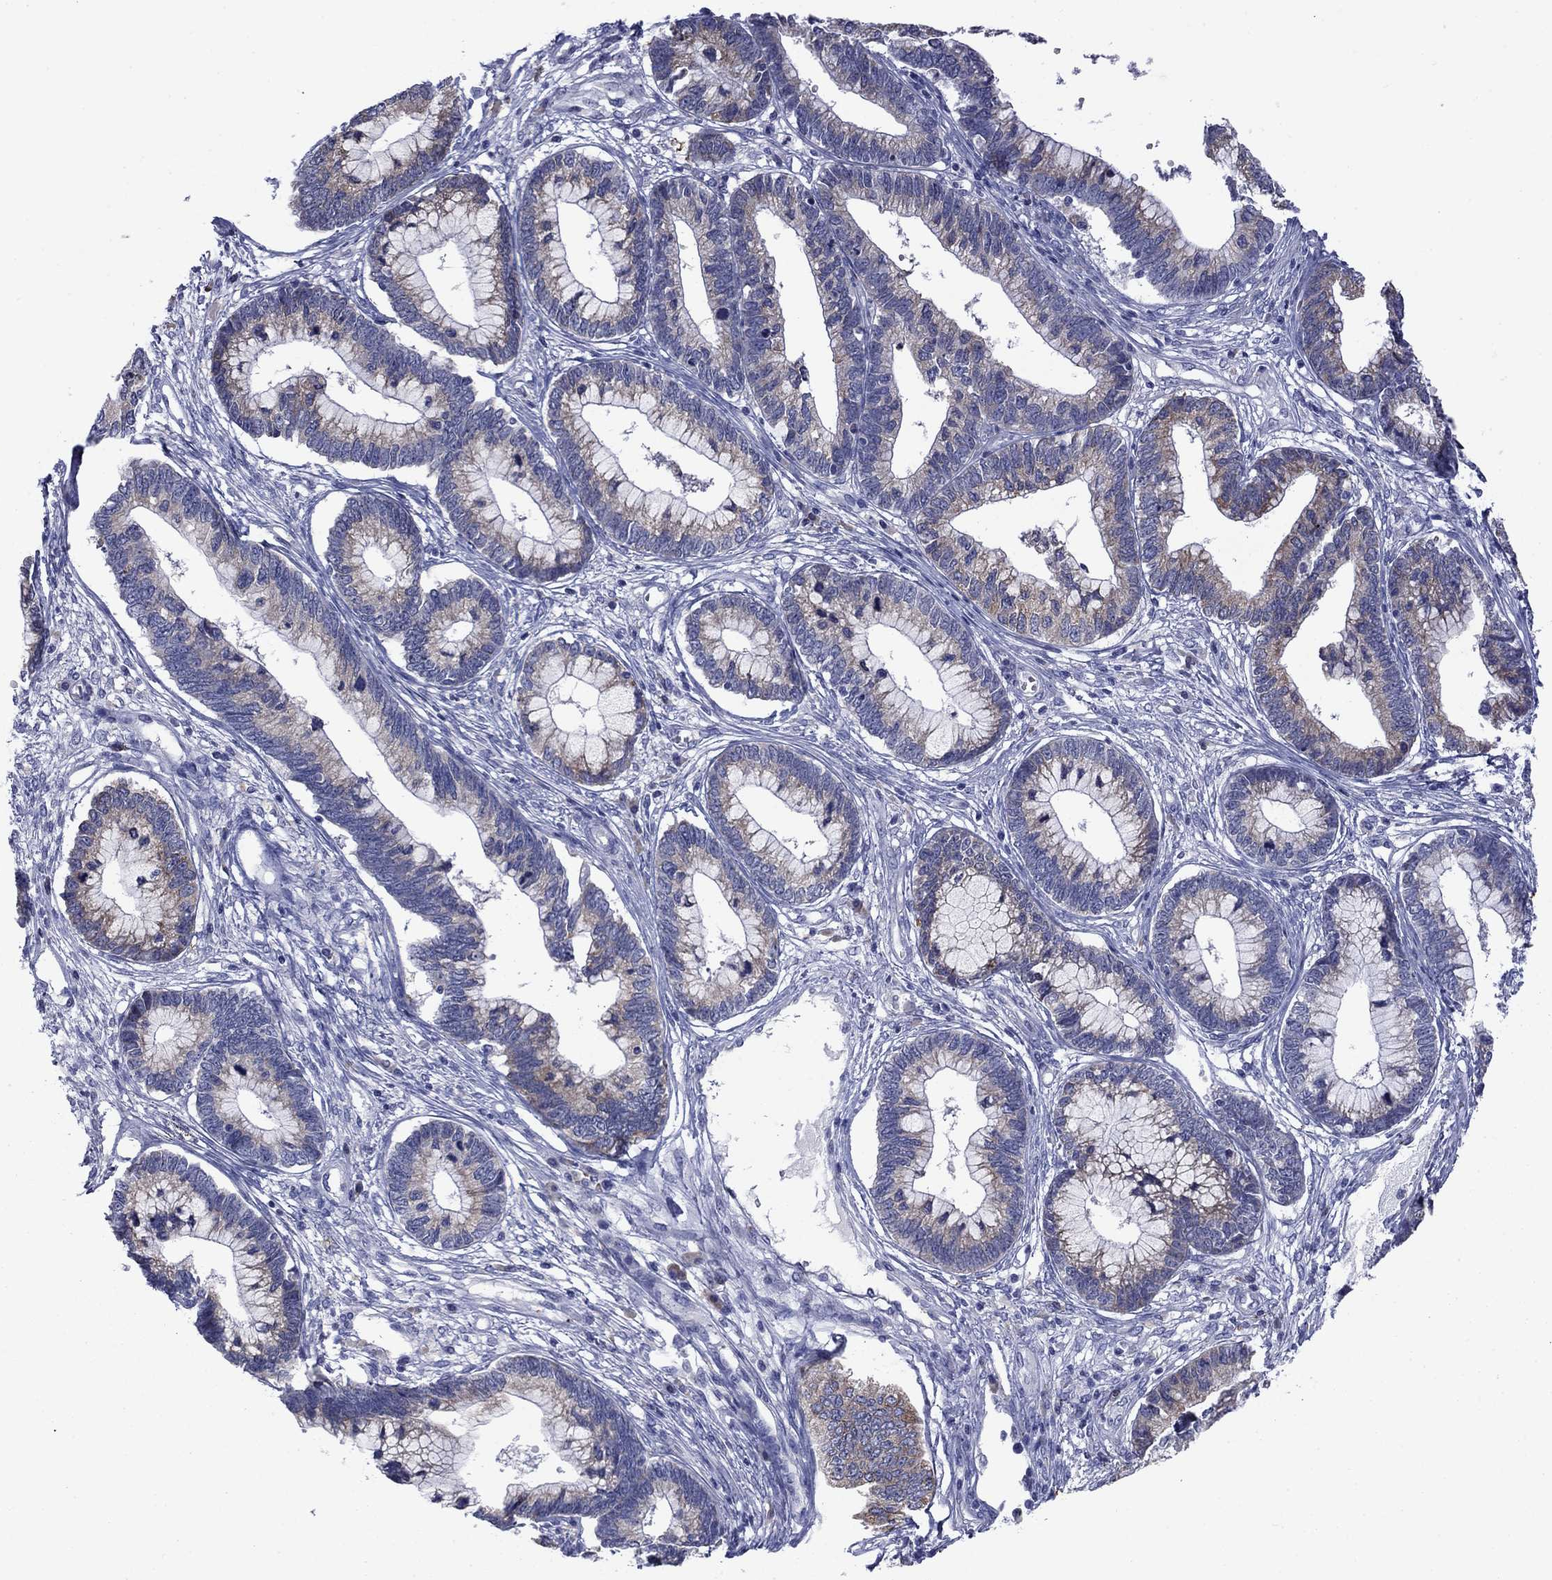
{"staining": {"intensity": "moderate", "quantity": "<25%", "location": "cytoplasmic/membranous"}, "tissue": "cervical cancer", "cell_type": "Tumor cells", "image_type": "cancer", "snomed": [{"axis": "morphology", "description": "Adenocarcinoma, NOS"}, {"axis": "topography", "description": "Cervix"}], "caption": "Immunohistochemistry (DAB (3,3'-diaminobenzidine)) staining of human adenocarcinoma (cervical) demonstrates moderate cytoplasmic/membranous protein expression in about <25% of tumor cells. Using DAB (3,3'-diaminobenzidine) (brown) and hematoxylin (blue) stains, captured at high magnification using brightfield microscopy.", "gene": "TMPRSS11A", "patient": {"sex": "female", "age": 44}}